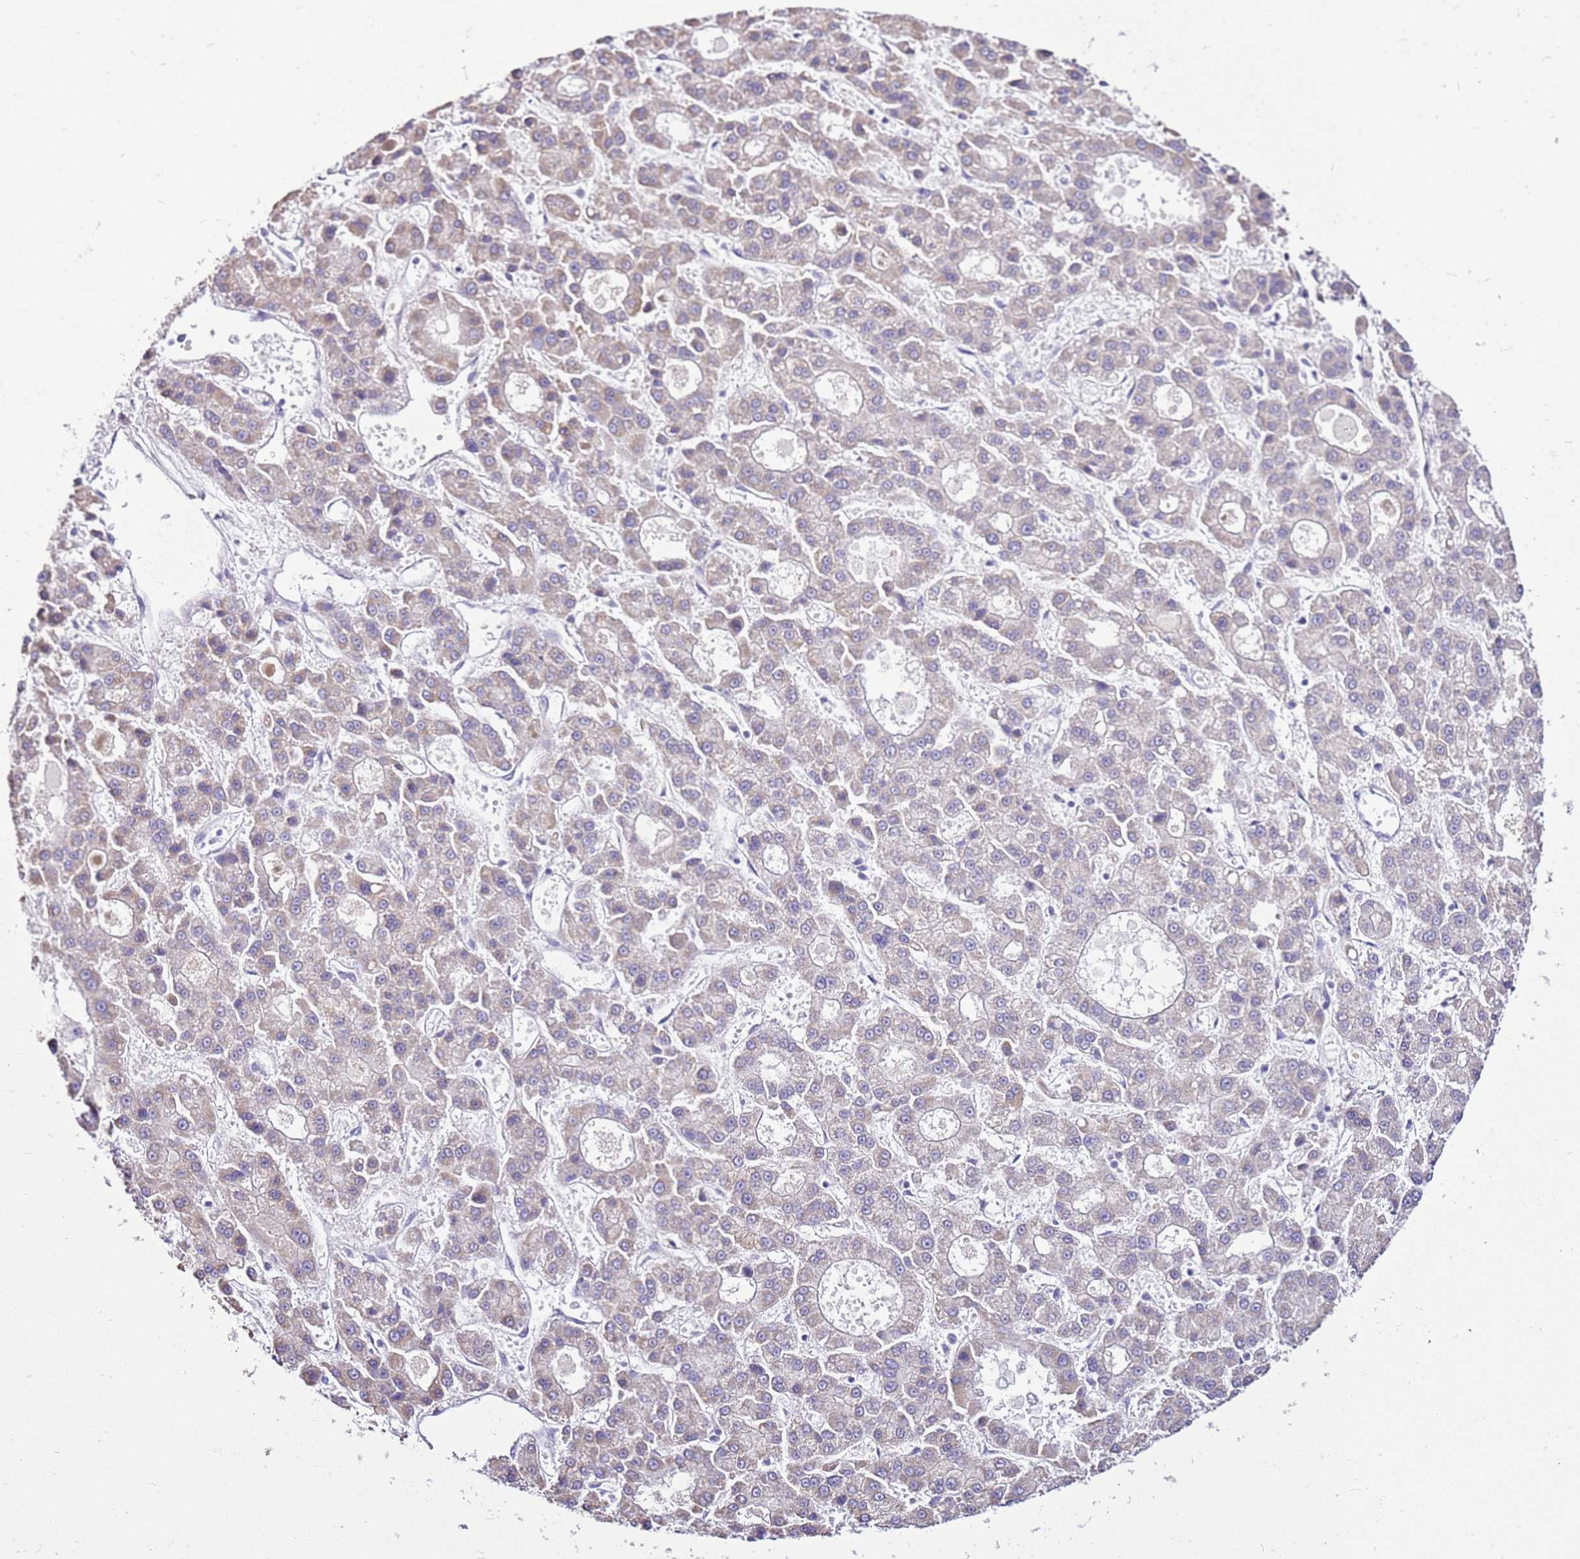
{"staining": {"intensity": "weak", "quantity": ">75%", "location": "cytoplasmic/membranous"}, "tissue": "liver cancer", "cell_type": "Tumor cells", "image_type": "cancer", "snomed": [{"axis": "morphology", "description": "Carcinoma, Hepatocellular, NOS"}, {"axis": "topography", "description": "Liver"}], "caption": "Protein positivity by IHC shows weak cytoplasmic/membranous positivity in about >75% of tumor cells in liver hepatocellular carcinoma.", "gene": "SLC38A5", "patient": {"sex": "male", "age": 70}}